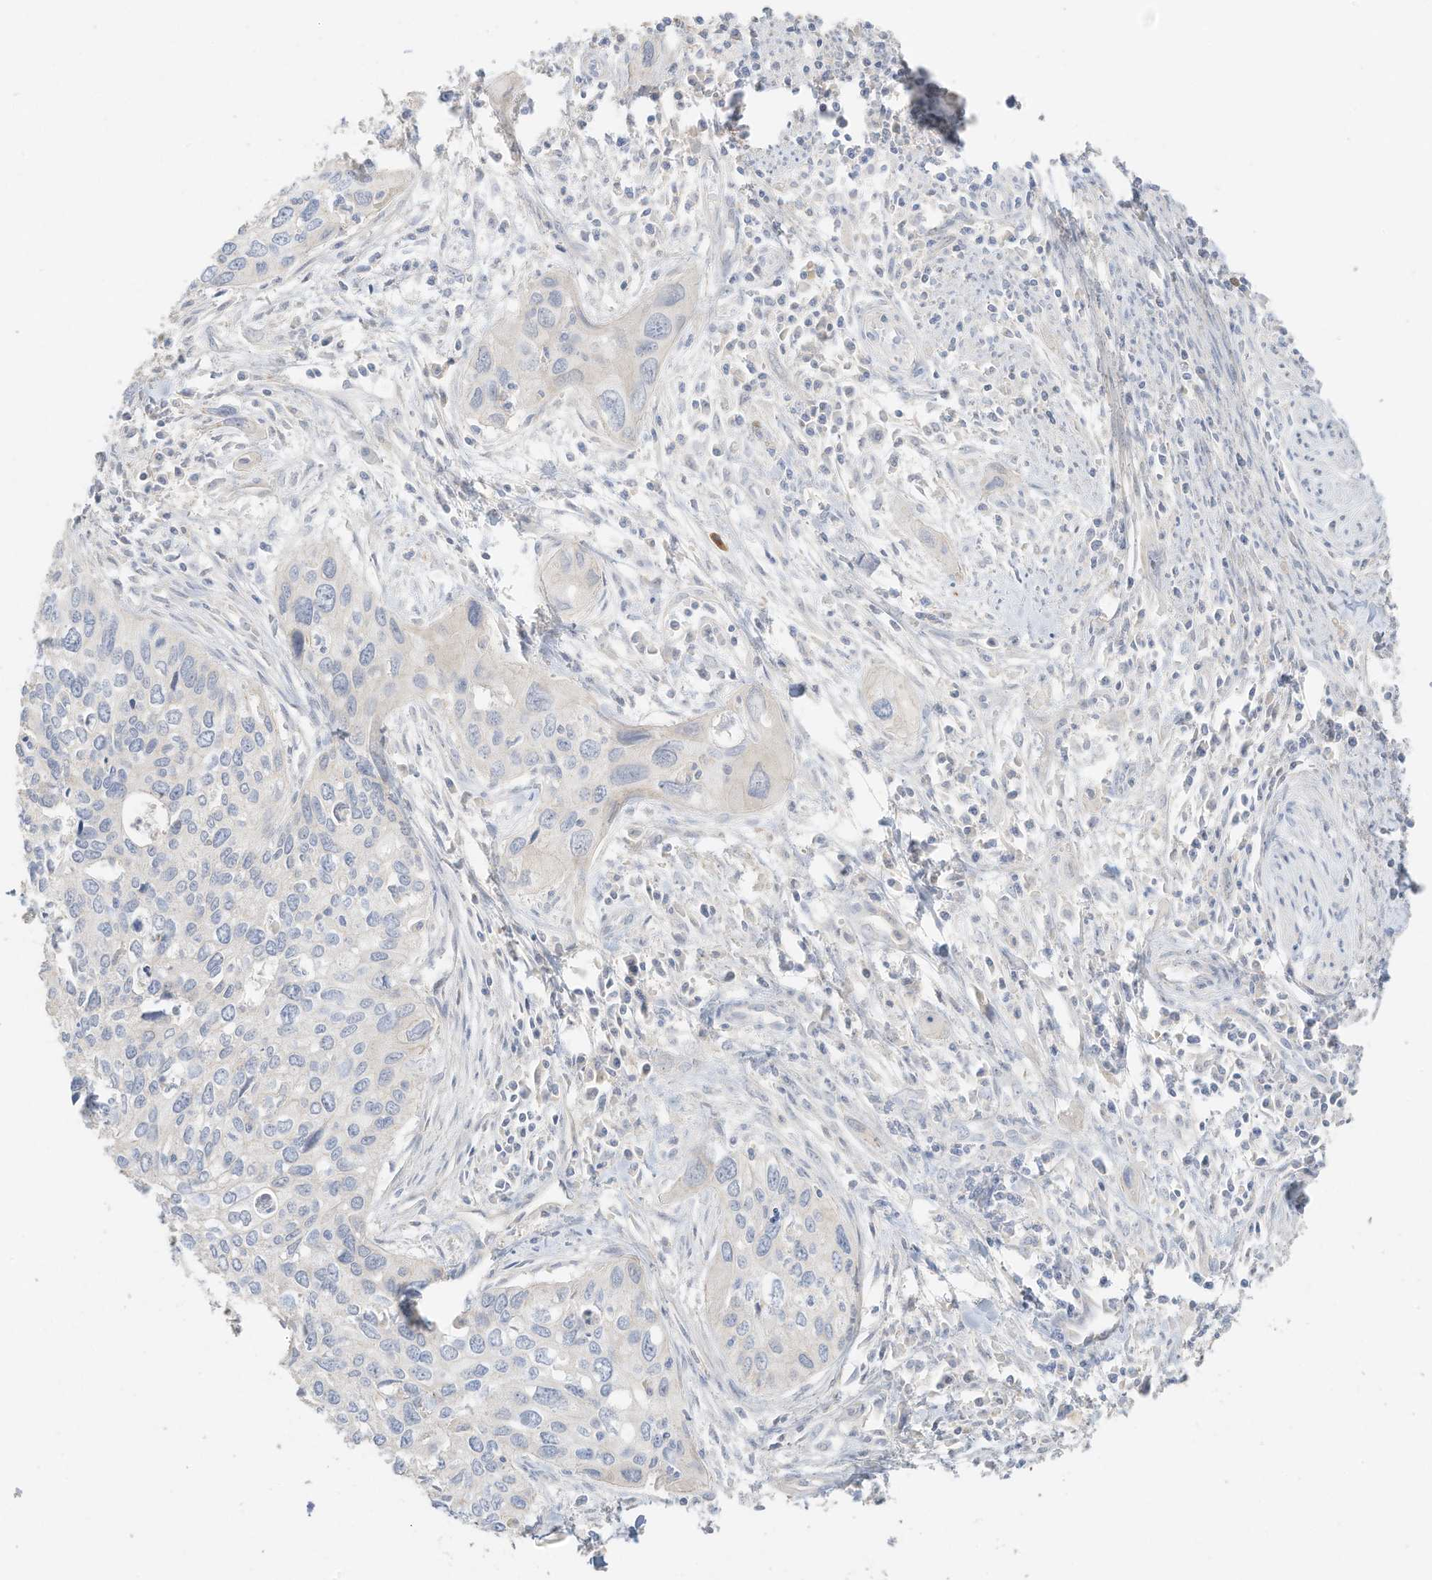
{"staining": {"intensity": "negative", "quantity": "none", "location": "none"}, "tissue": "cervical cancer", "cell_type": "Tumor cells", "image_type": "cancer", "snomed": [{"axis": "morphology", "description": "Squamous cell carcinoma, NOS"}, {"axis": "topography", "description": "Cervix"}], "caption": "The micrograph demonstrates no significant positivity in tumor cells of cervical squamous cell carcinoma. (DAB (3,3'-diaminobenzidine) immunohistochemistry visualized using brightfield microscopy, high magnification).", "gene": "ZBTB41", "patient": {"sex": "female", "age": 55}}